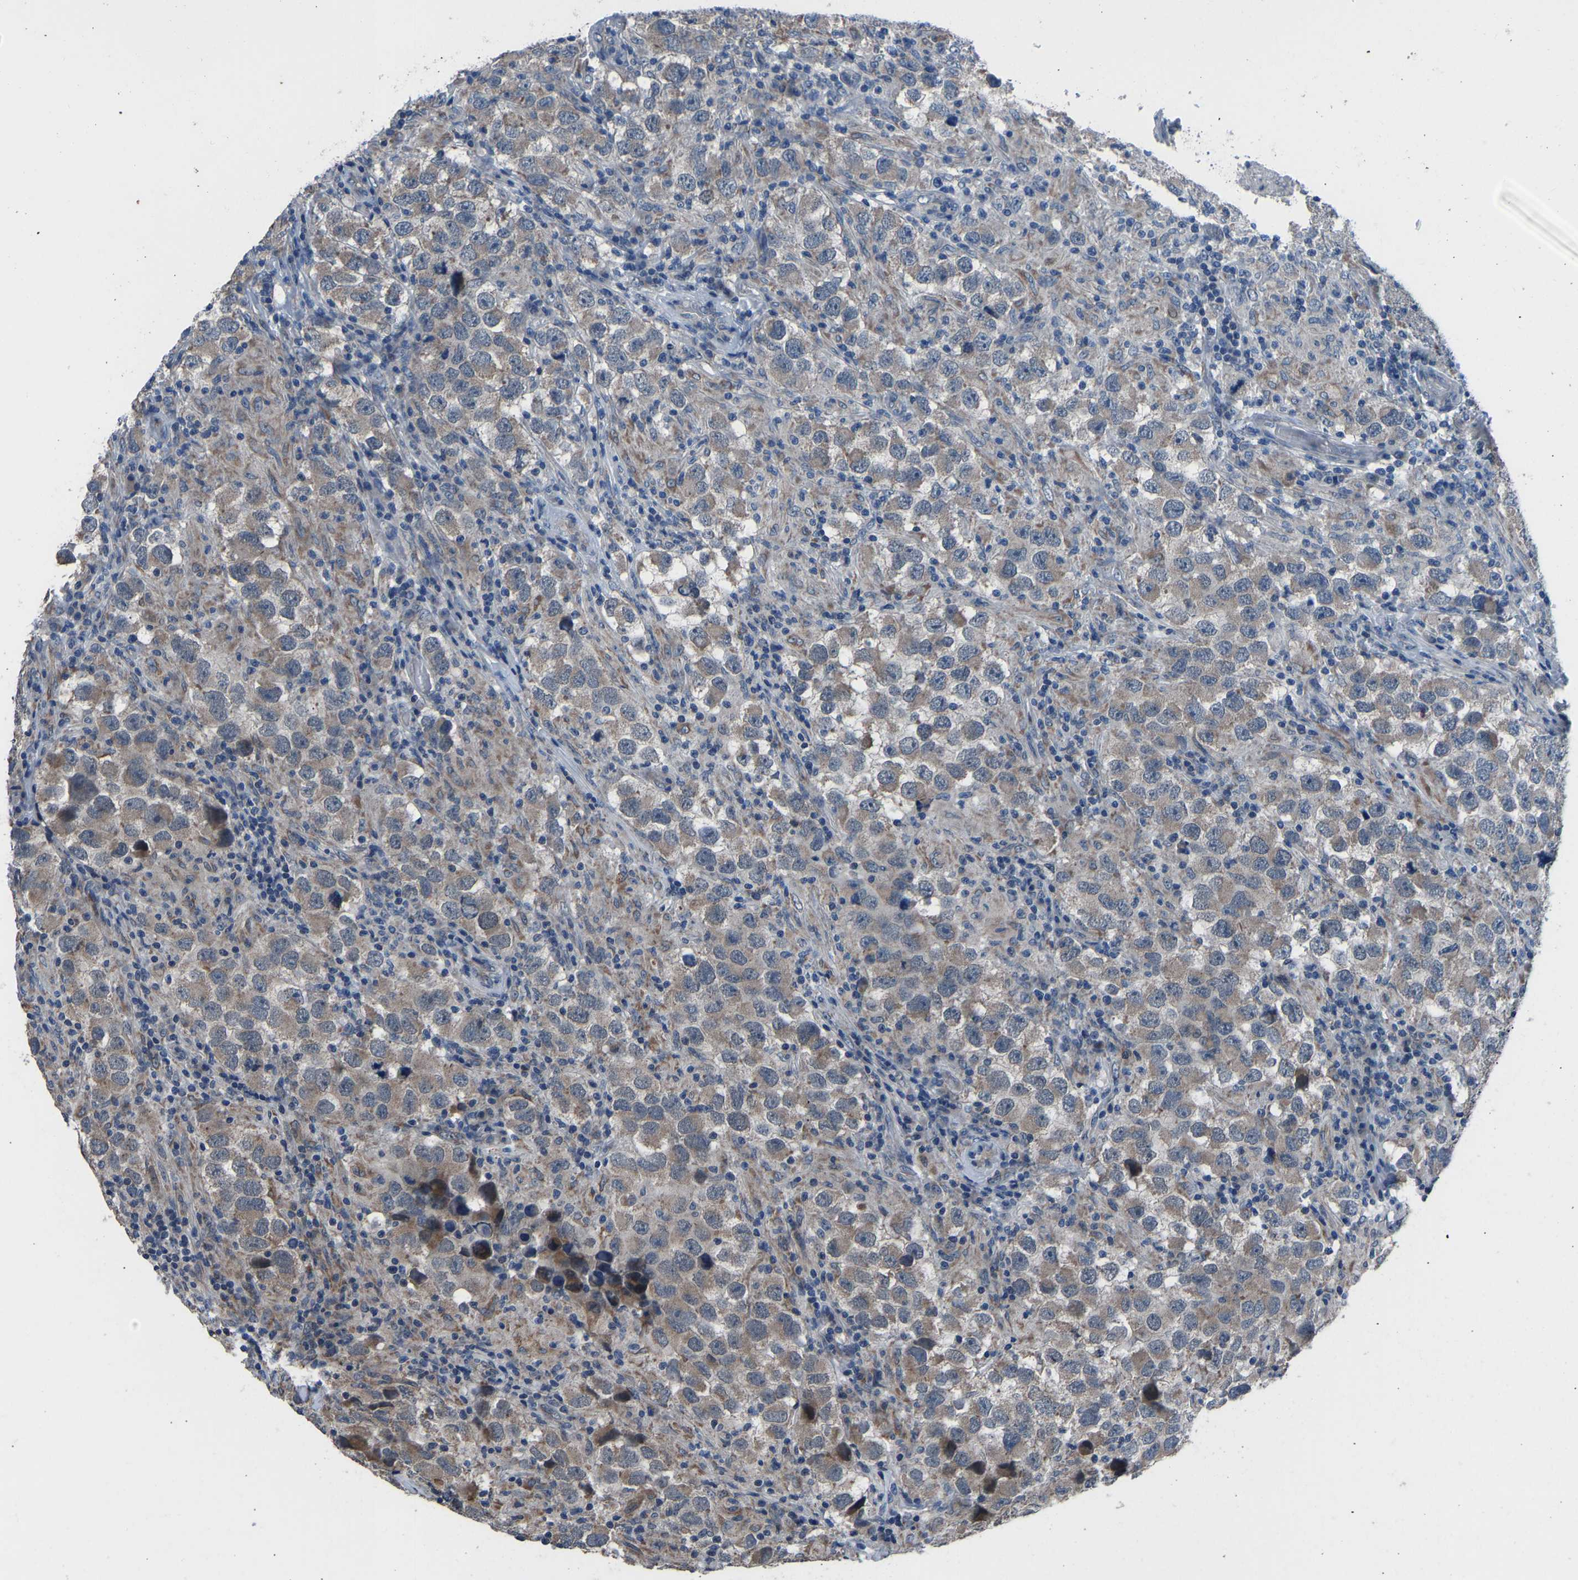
{"staining": {"intensity": "weak", "quantity": ">75%", "location": "cytoplasmic/membranous"}, "tissue": "testis cancer", "cell_type": "Tumor cells", "image_type": "cancer", "snomed": [{"axis": "morphology", "description": "Carcinoma, Embryonal, NOS"}, {"axis": "topography", "description": "Testis"}], "caption": "This image exhibits embryonal carcinoma (testis) stained with immunohistochemistry (IHC) to label a protein in brown. The cytoplasmic/membranous of tumor cells show weak positivity for the protein. Nuclei are counter-stained blue.", "gene": "CDK2AP1", "patient": {"sex": "male", "age": 21}}